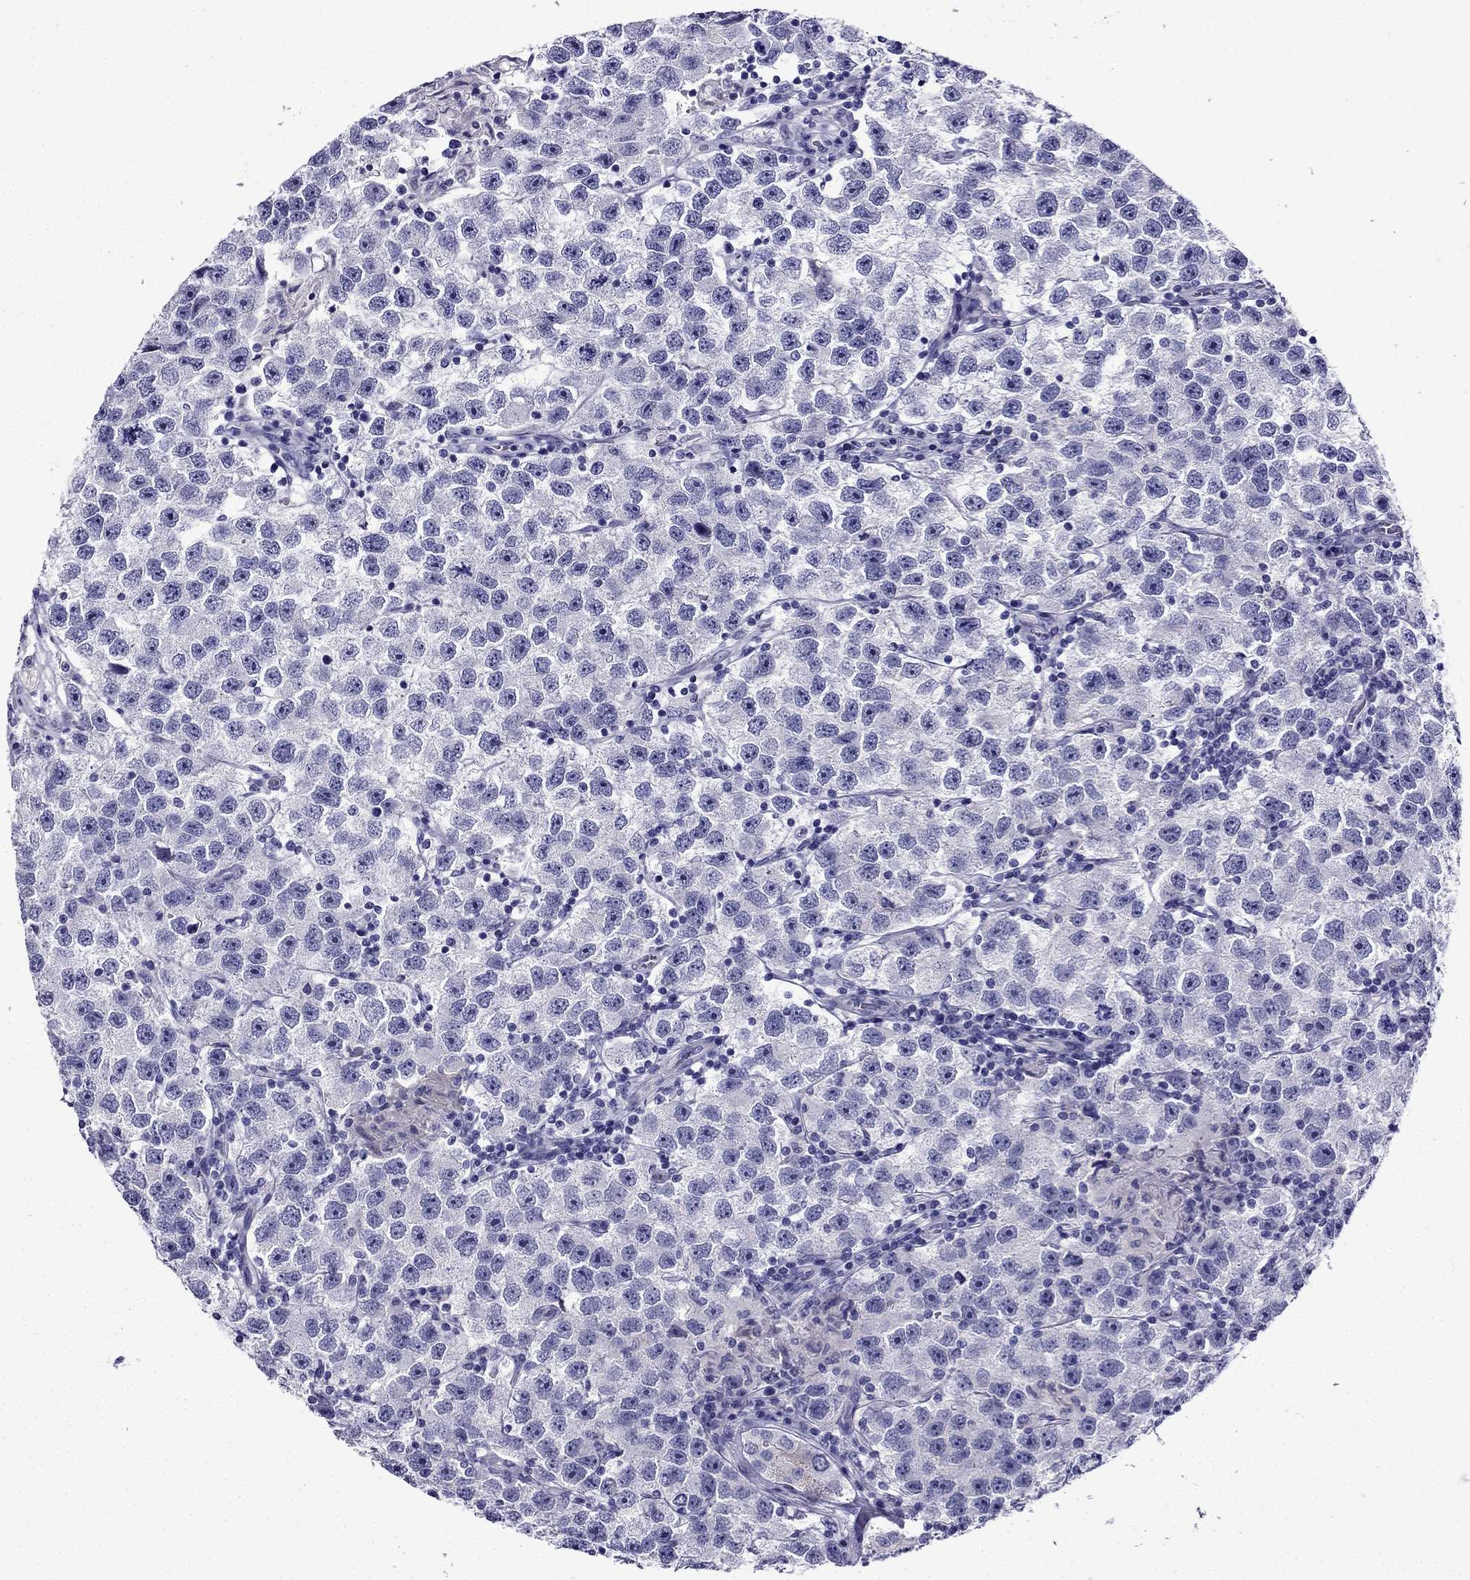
{"staining": {"intensity": "negative", "quantity": "none", "location": "none"}, "tissue": "testis cancer", "cell_type": "Tumor cells", "image_type": "cancer", "snomed": [{"axis": "morphology", "description": "Seminoma, NOS"}, {"axis": "topography", "description": "Testis"}], "caption": "The histopathology image reveals no staining of tumor cells in seminoma (testis).", "gene": "ERC2", "patient": {"sex": "male", "age": 26}}